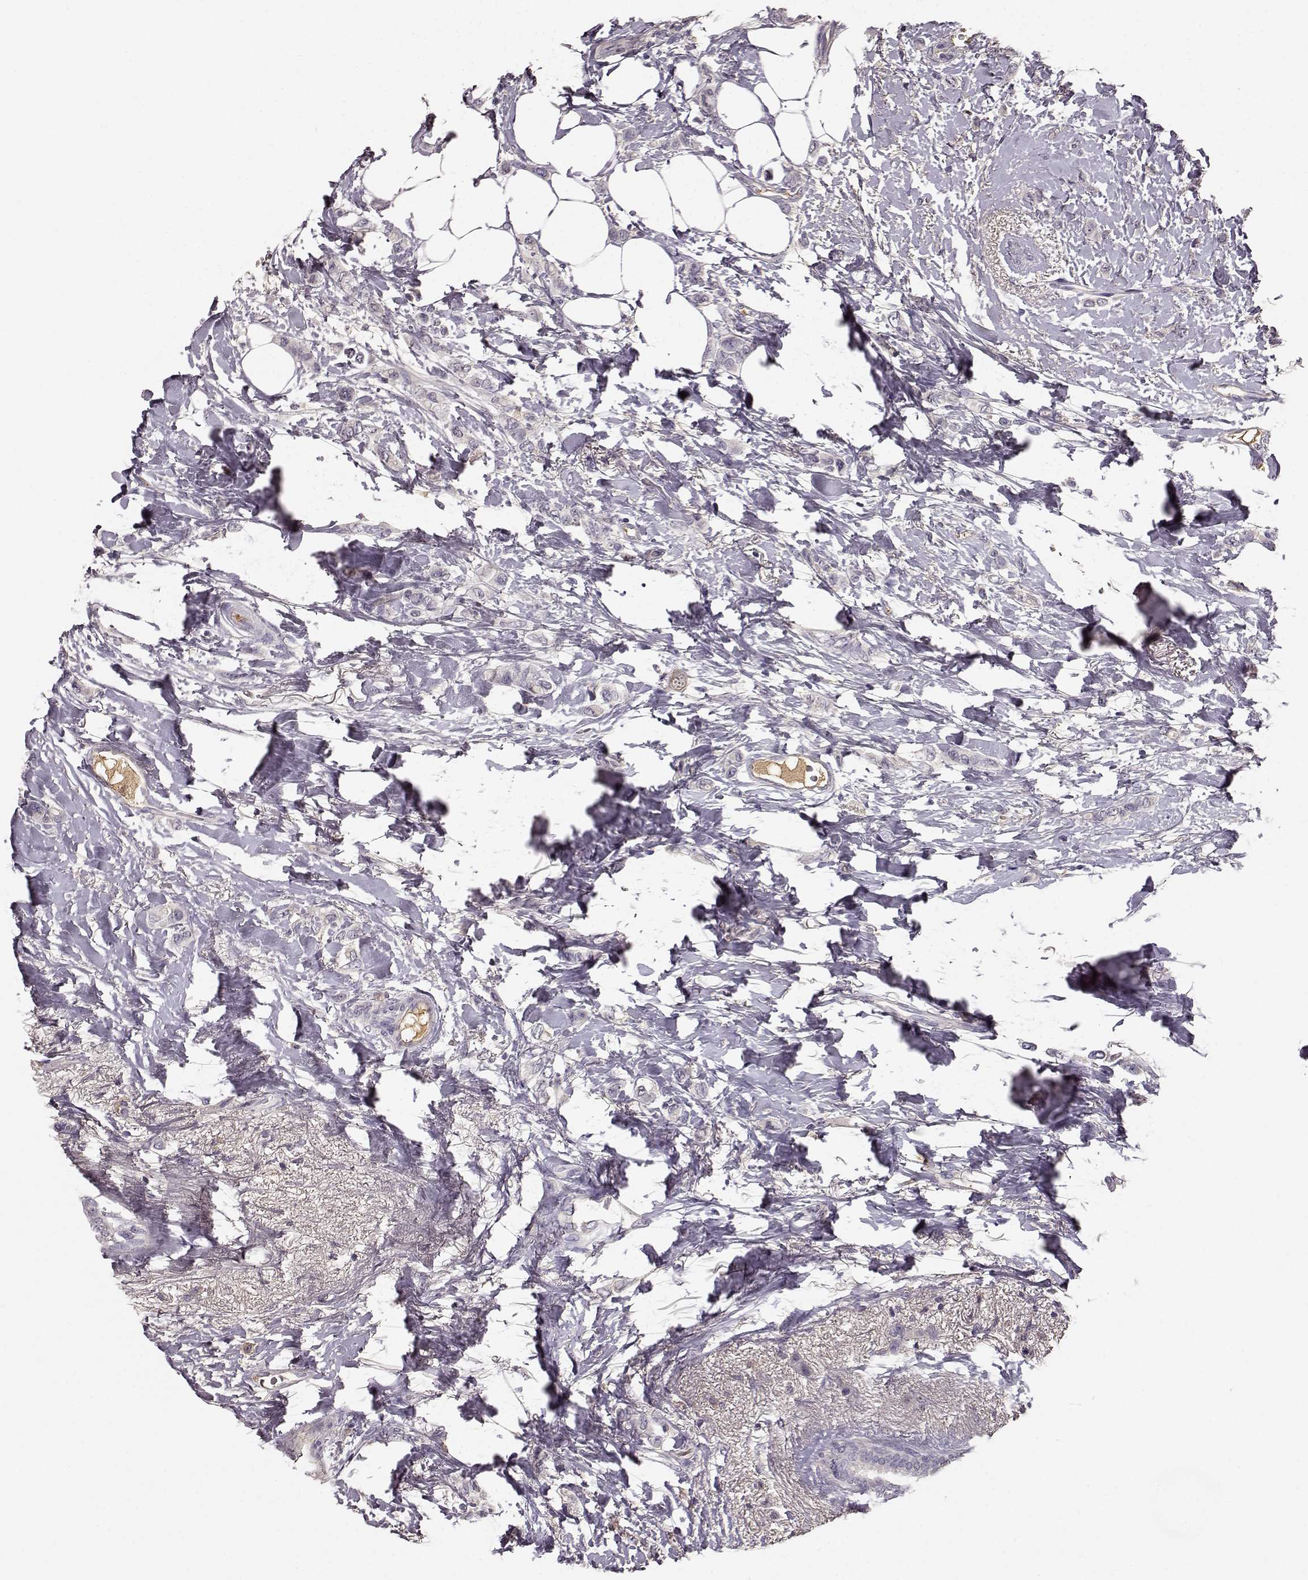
{"staining": {"intensity": "negative", "quantity": "none", "location": "none"}, "tissue": "breast cancer", "cell_type": "Tumor cells", "image_type": "cancer", "snomed": [{"axis": "morphology", "description": "Lobular carcinoma"}, {"axis": "topography", "description": "Breast"}], "caption": "Protein analysis of breast cancer (lobular carcinoma) demonstrates no significant staining in tumor cells.", "gene": "YJEFN3", "patient": {"sex": "female", "age": 66}}